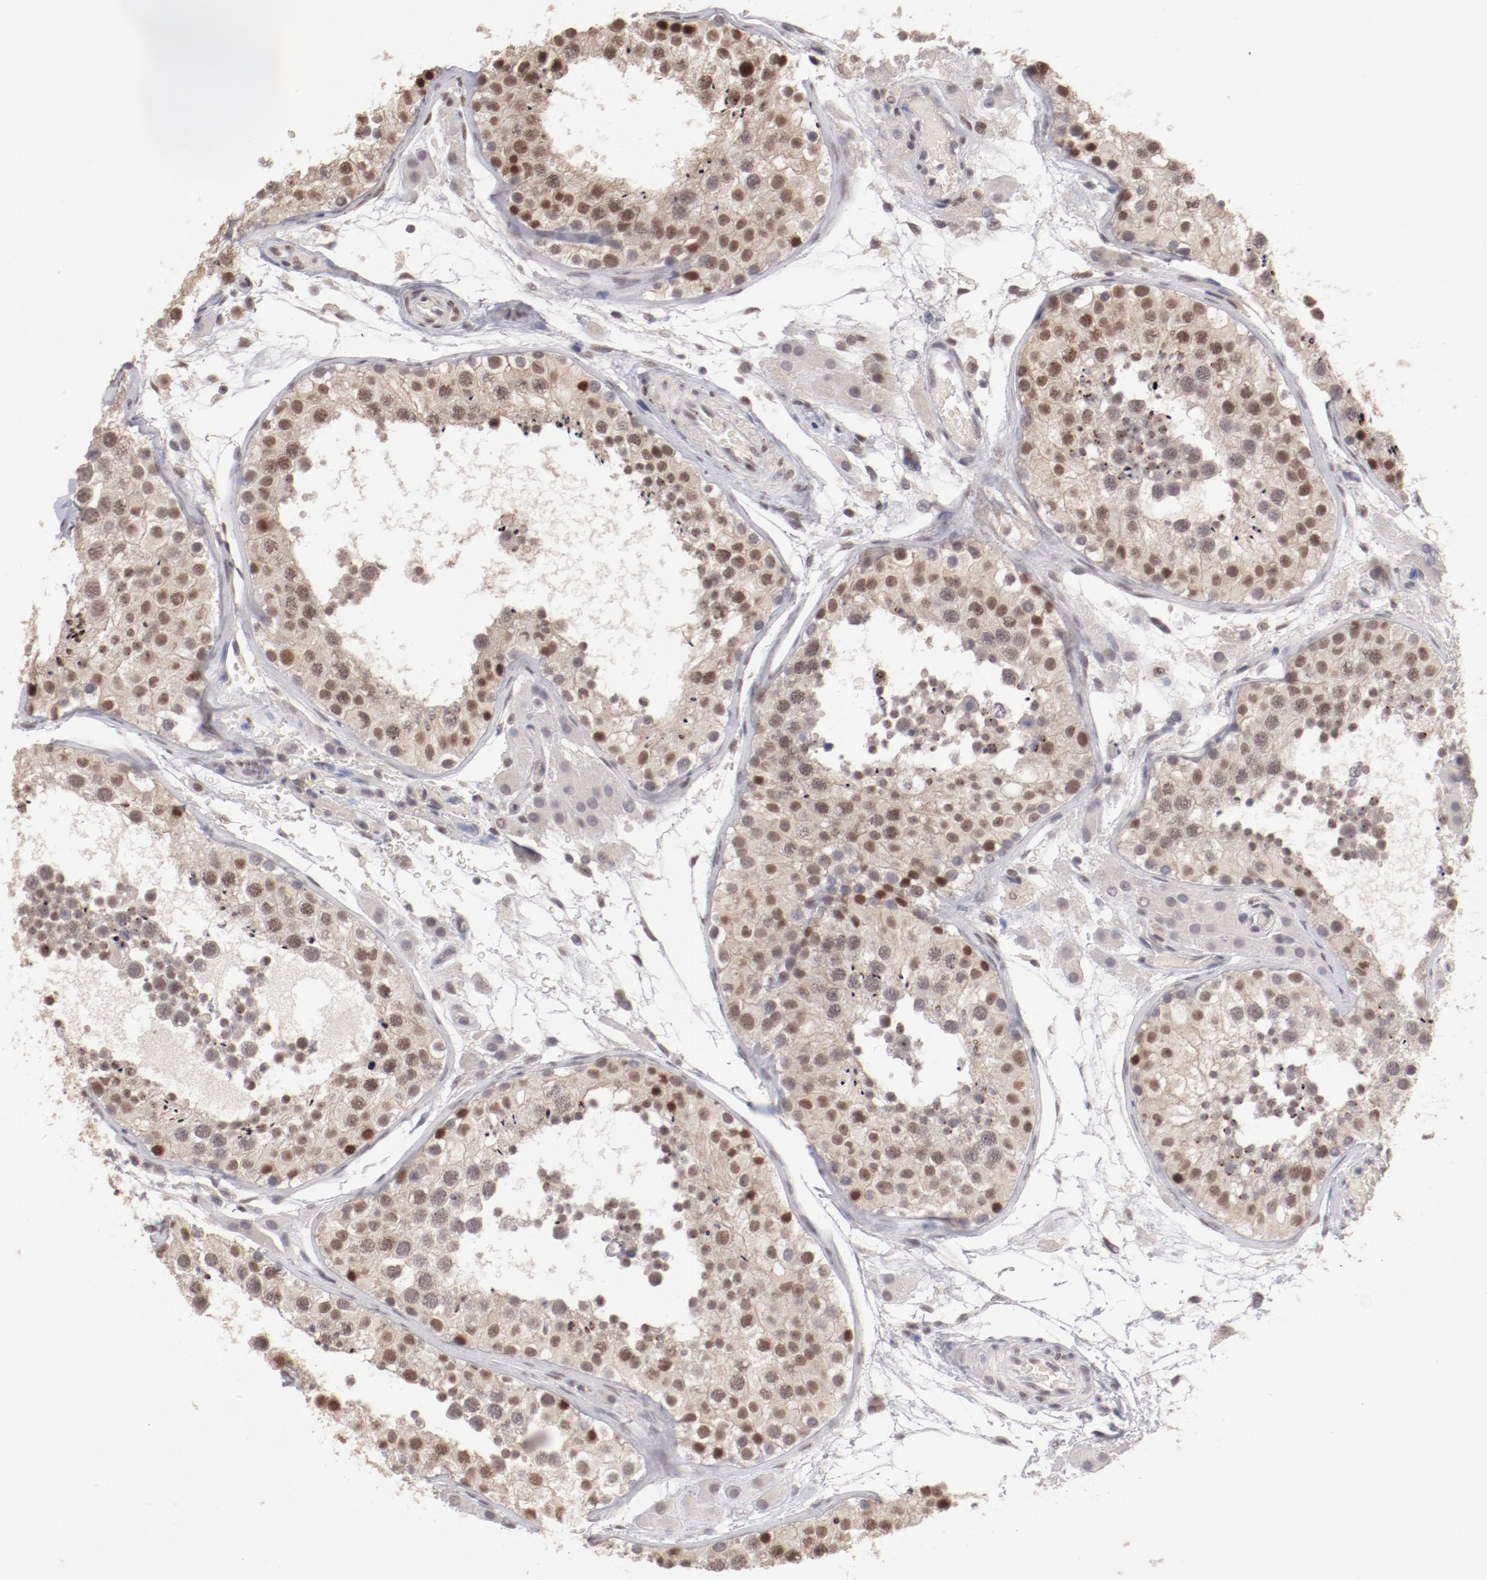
{"staining": {"intensity": "weak", "quantity": ">75%", "location": "cytoplasmic/membranous,nuclear"}, "tissue": "testis", "cell_type": "Cells in seminiferous ducts", "image_type": "normal", "snomed": [{"axis": "morphology", "description": "Normal tissue, NOS"}, {"axis": "topography", "description": "Testis"}], "caption": "Testis stained for a protein (brown) exhibits weak cytoplasmic/membranous,nuclear positive expression in approximately >75% of cells in seminiferous ducts.", "gene": "NFE2", "patient": {"sex": "male", "age": 26}}